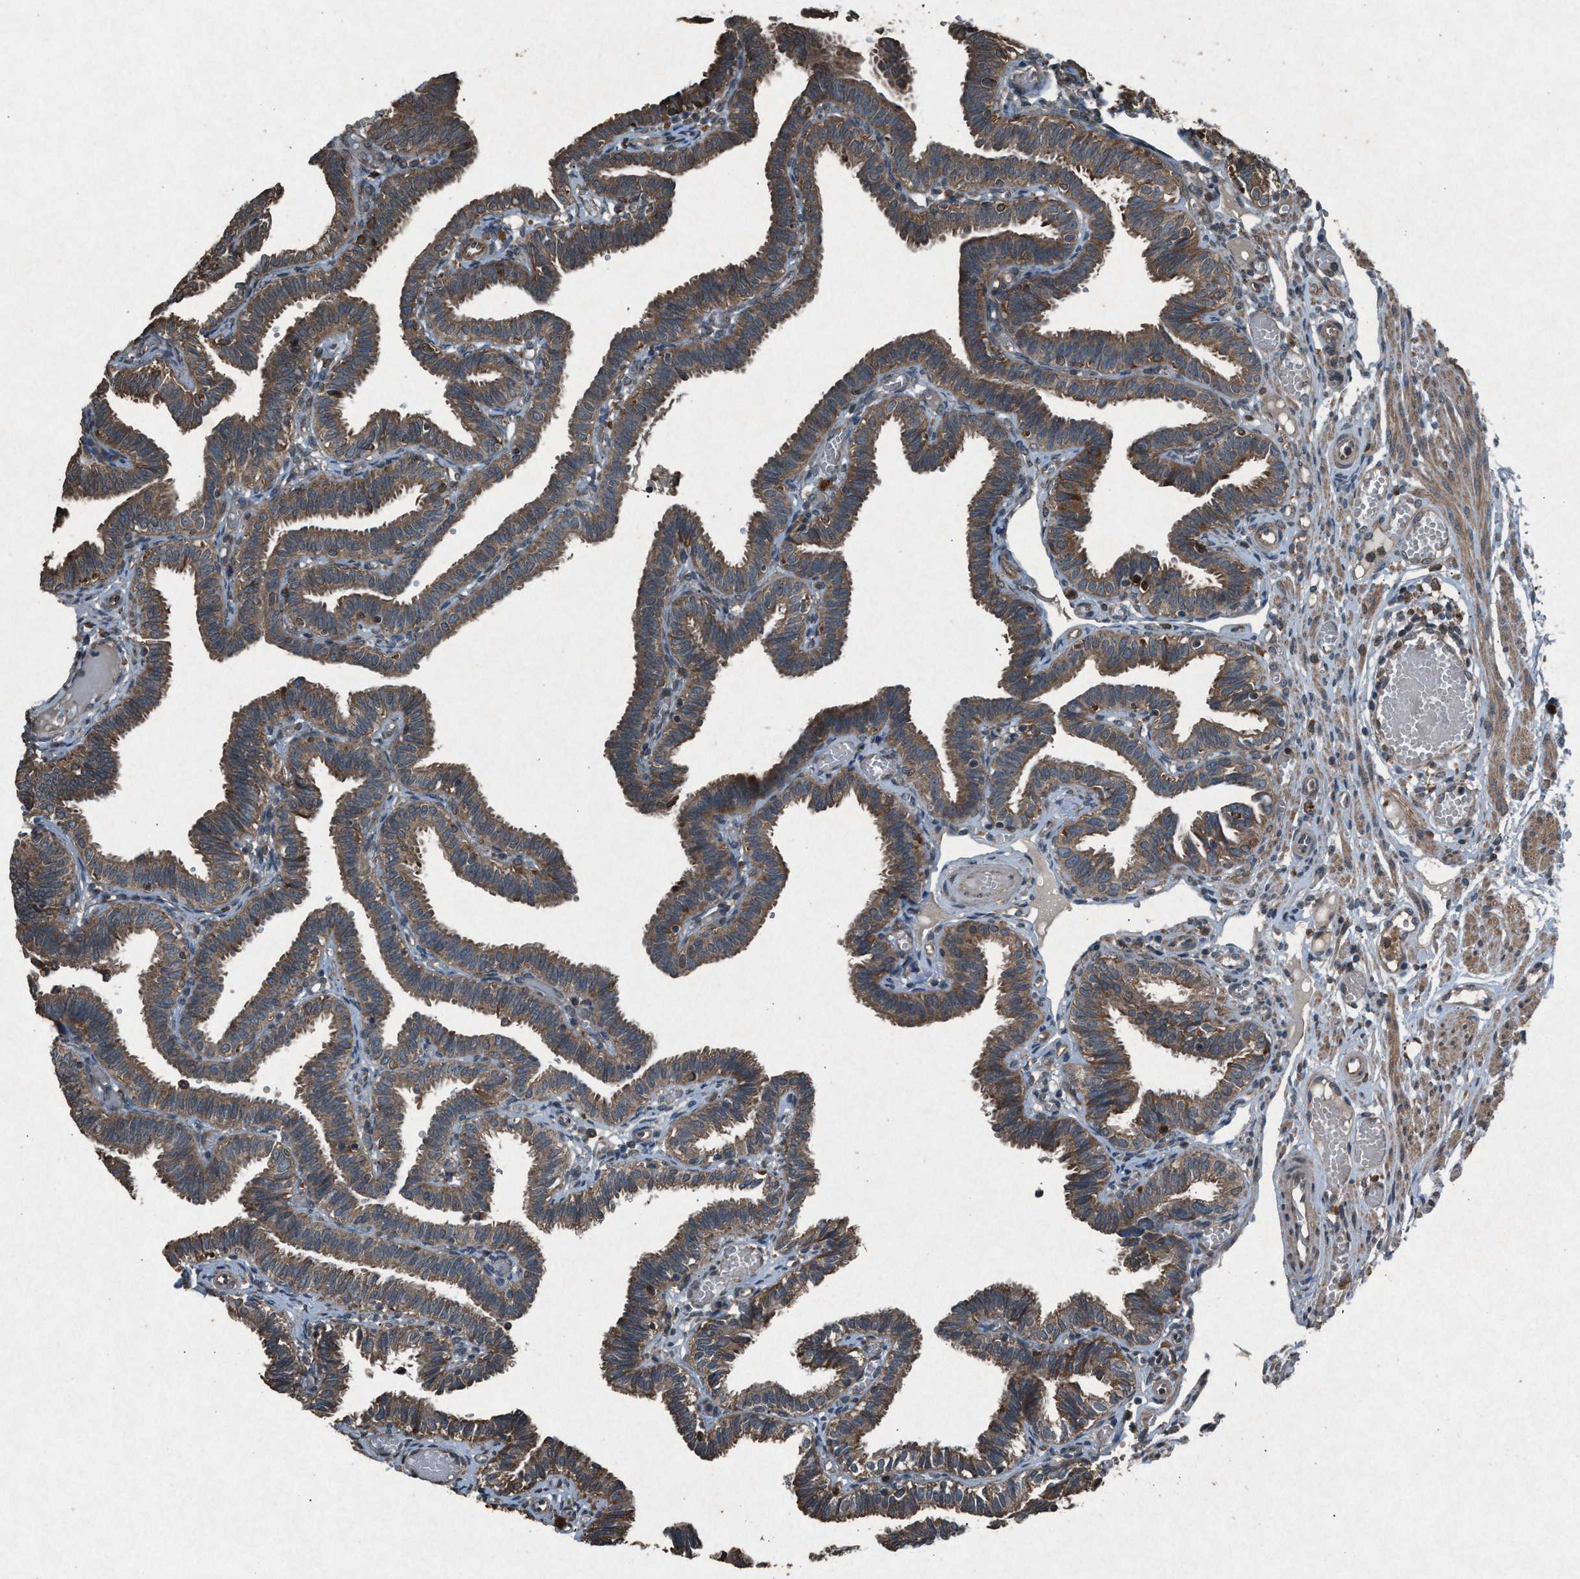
{"staining": {"intensity": "moderate", "quantity": ">75%", "location": "cytoplasmic/membranous"}, "tissue": "fallopian tube", "cell_type": "Glandular cells", "image_type": "normal", "snomed": [{"axis": "morphology", "description": "Normal tissue, NOS"}, {"axis": "topography", "description": "Fallopian tube"}], "caption": "Protein analysis of benign fallopian tube shows moderate cytoplasmic/membranous positivity in about >75% of glandular cells. (DAB (3,3'-diaminobenzidine) IHC, brown staining for protein, blue staining for nuclei).", "gene": "CALR", "patient": {"sex": "female", "age": 29}}